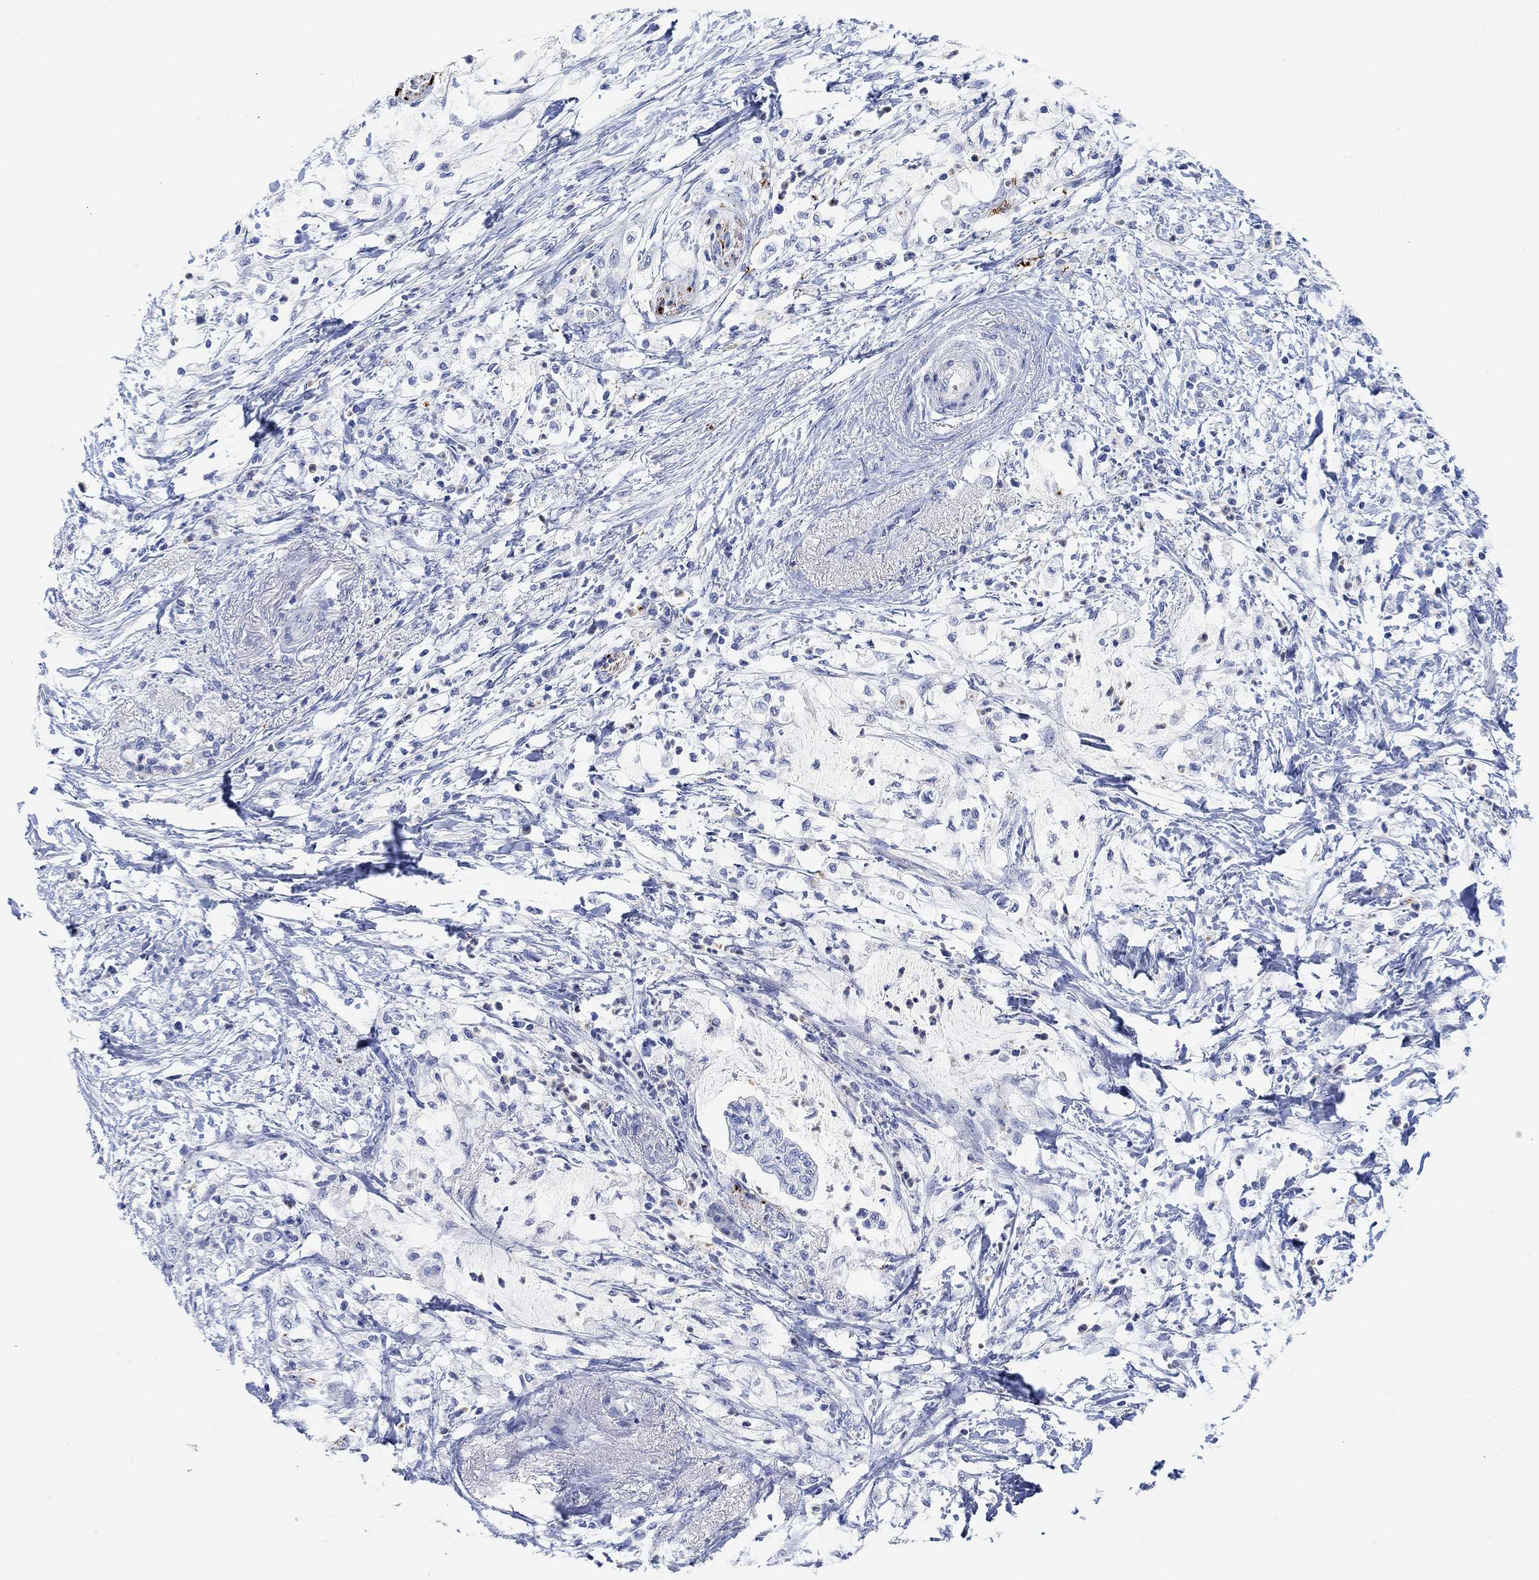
{"staining": {"intensity": "moderate", "quantity": "<25%", "location": "cytoplasmic/membranous"}, "tissue": "pancreatic cancer", "cell_type": "Tumor cells", "image_type": "cancer", "snomed": [{"axis": "morphology", "description": "Normal tissue, NOS"}, {"axis": "morphology", "description": "Adenocarcinoma, NOS"}, {"axis": "topography", "description": "Pancreas"}, {"axis": "topography", "description": "Duodenum"}], "caption": "High-power microscopy captured an immunohistochemistry (IHC) micrograph of adenocarcinoma (pancreatic), revealing moderate cytoplasmic/membranous positivity in approximately <25% of tumor cells.", "gene": "VAT1L", "patient": {"sex": "female", "age": 60}}